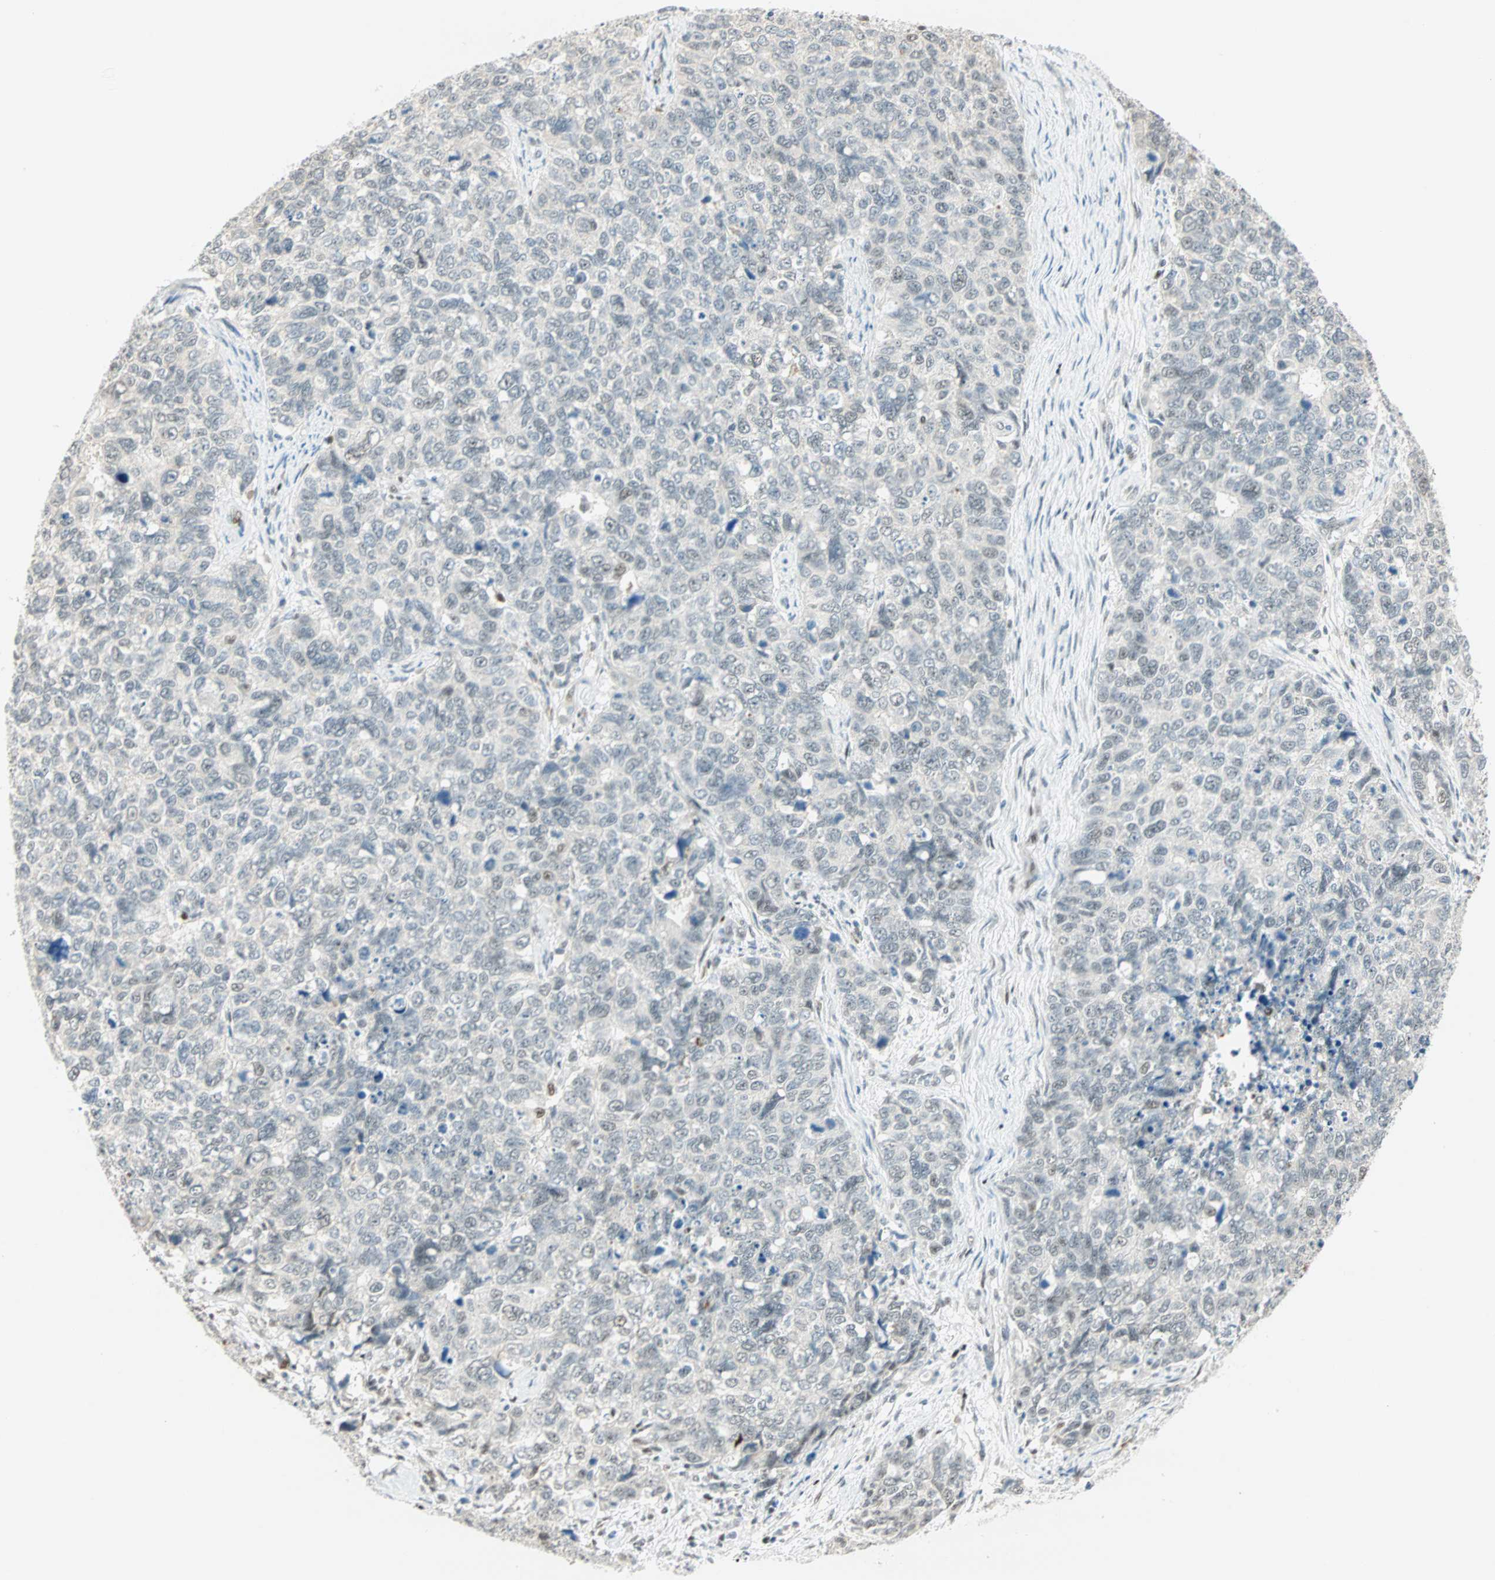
{"staining": {"intensity": "negative", "quantity": "none", "location": "none"}, "tissue": "cervical cancer", "cell_type": "Tumor cells", "image_type": "cancer", "snomed": [{"axis": "morphology", "description": "Squamous cell carcinoma, NOS"}, {"axis": "topography", "description": "Cervix"}], "caption": "Immunohistochemistry of cervical cancer displays no staining in tumor cells.", "gene": "MSX2", "patient": {"sex": "female", "age": 63}}